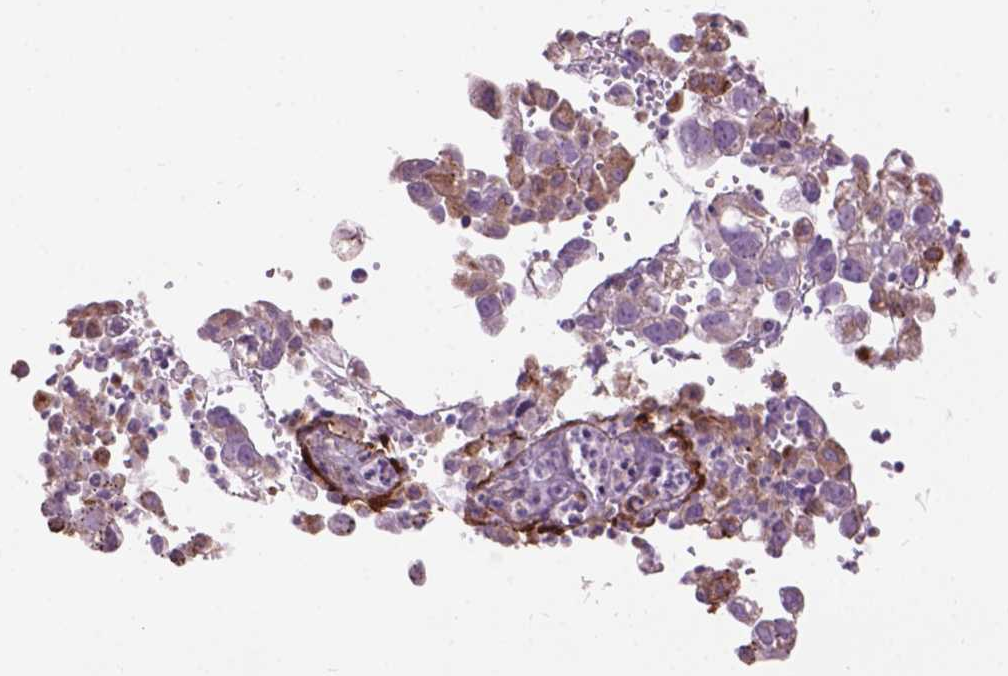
{"staining": {"intensity": "negative", "quantity": "none", "location": "none"}, "tissue": "cervical cancer", "cell_type": "Tumor cells", "image_type": "cancer", "snomed": [{"axis": "morphology", "description": "Squamous cell carcinoma, NOS"}, {"axis": "topography", "description": "Cervix"}], "caption": "This photomicrograph is of cervical cancer stained with IHC to label a protein in brown with the nuclei are counter-stained blue. There is no expression in tumor cells. (Brightfield microscopy of DAB (3,3'-diaminobenzidine) immunohistochemistry (IHC) at high magnification).", "gene": "LRRC3C", "patient": {"sex": "female", "age": 55}}